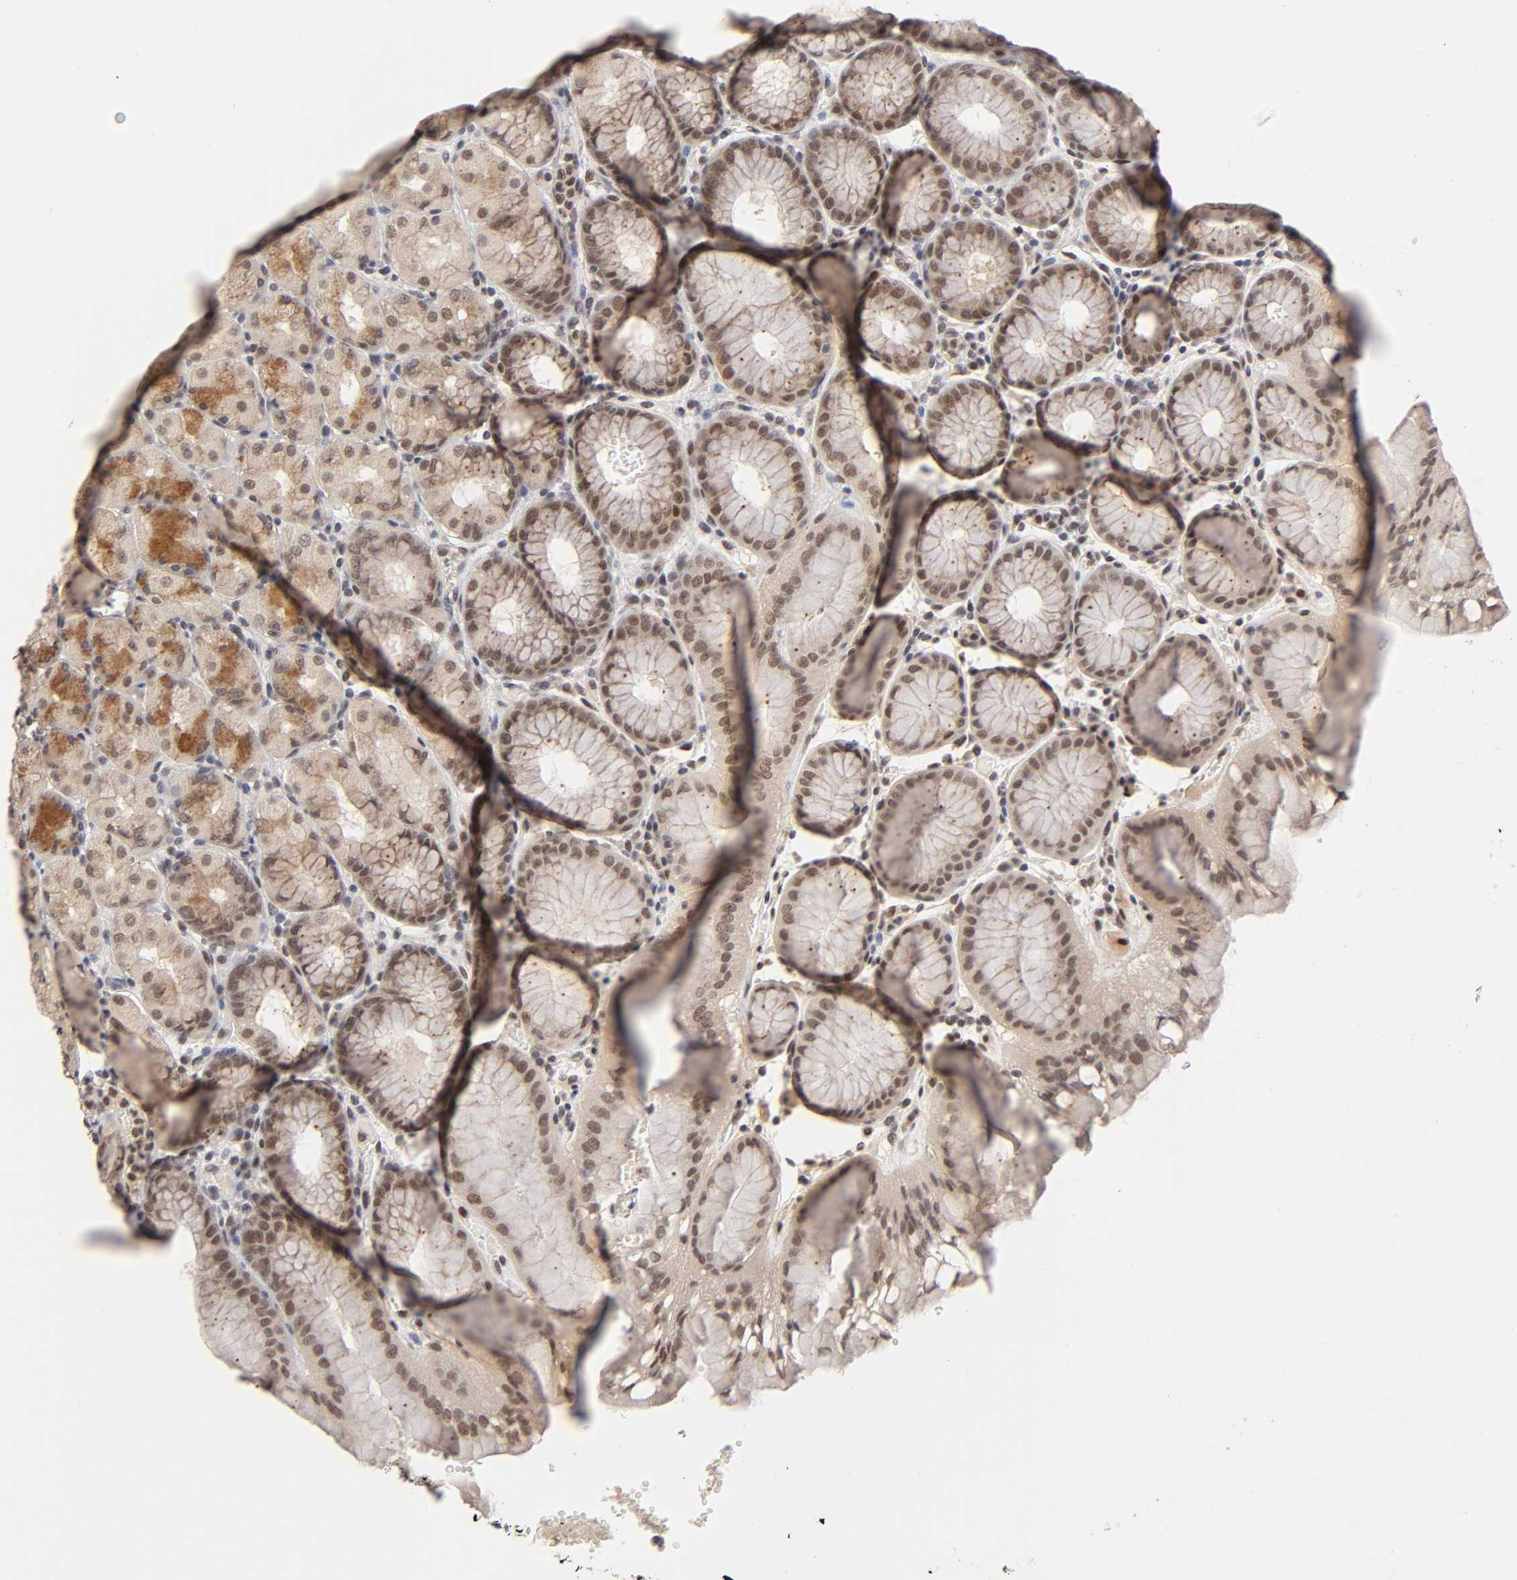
{"staining": {"intensity": "moderate", "quantity": ">75%", "location": "cytoplasmic/membranous,nuclear"}, "tissue": "stomach", "cell_type": "Glandular cells", "image_type": "normal", "snomed": [{"axis": "morphology", "description": "Normal tissue, NOS"}, {"axis": "topography", "description": "Stomach, upper"}, {"axis": "topography", "description": "Stomach"}], "caption": "Moderate cytoplasmic/membranous,nuclear positivity is appreciated in about >75% of glandular cells in benign stomach. (IHC, brightfield microscopy, high magnification).", "gene": "EP300", "patient": {"sex": "male", "age": 76}}